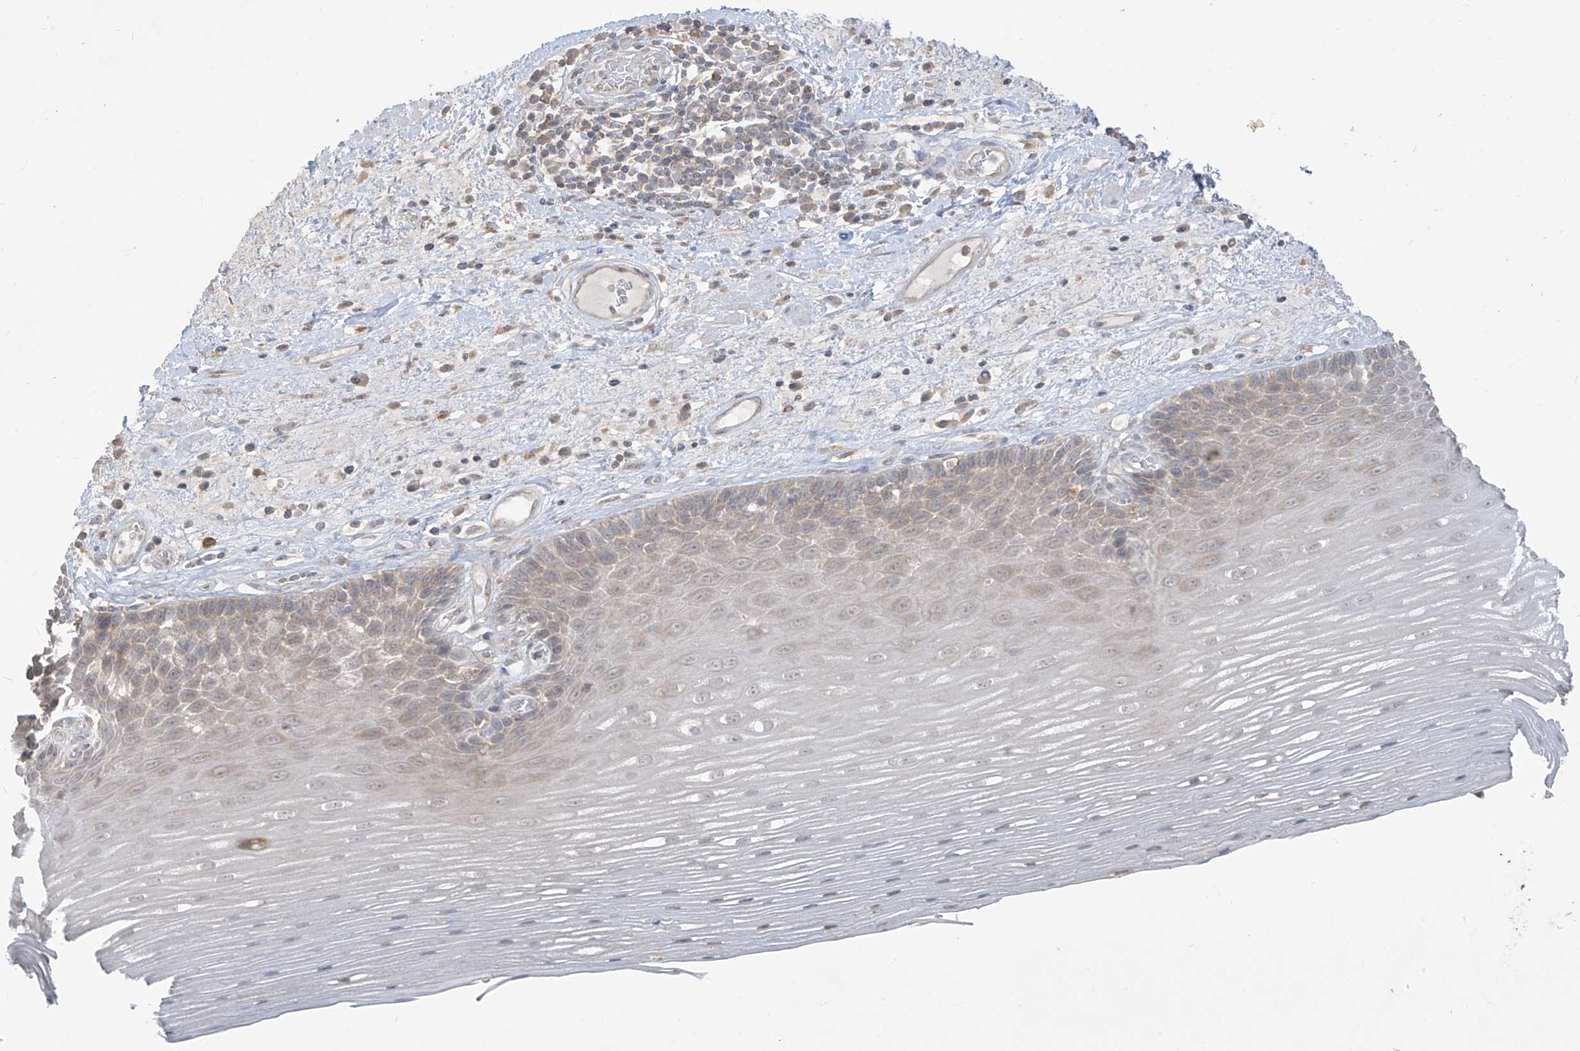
{"staining": {"intensity": "moderate", "quantity": "<25%", "location": "cytoplasmic/membranous"}, "tissue": "esophagus", "cell_type": "Squamous epithelial cells", "image_type": "normal", "snomed": [{"axis": "morphology", "description": "Normal tissue, NOS"}, {"axis": "topography", "description": "Esophagus"}], "caption": "Squamous epithelial cells demonstrate low levels of moderate cytoplasmic/membranous expression in approximately <25% of cells in benign human esophagus. (Stains: DAB (3,3'-diaminobenzidine) in brown, nuclei in blue, Microscopy: brightfield microscopy at high magnification).", "gene": "ANGEL2", "patient": {"sex": "male", "age": 62}}